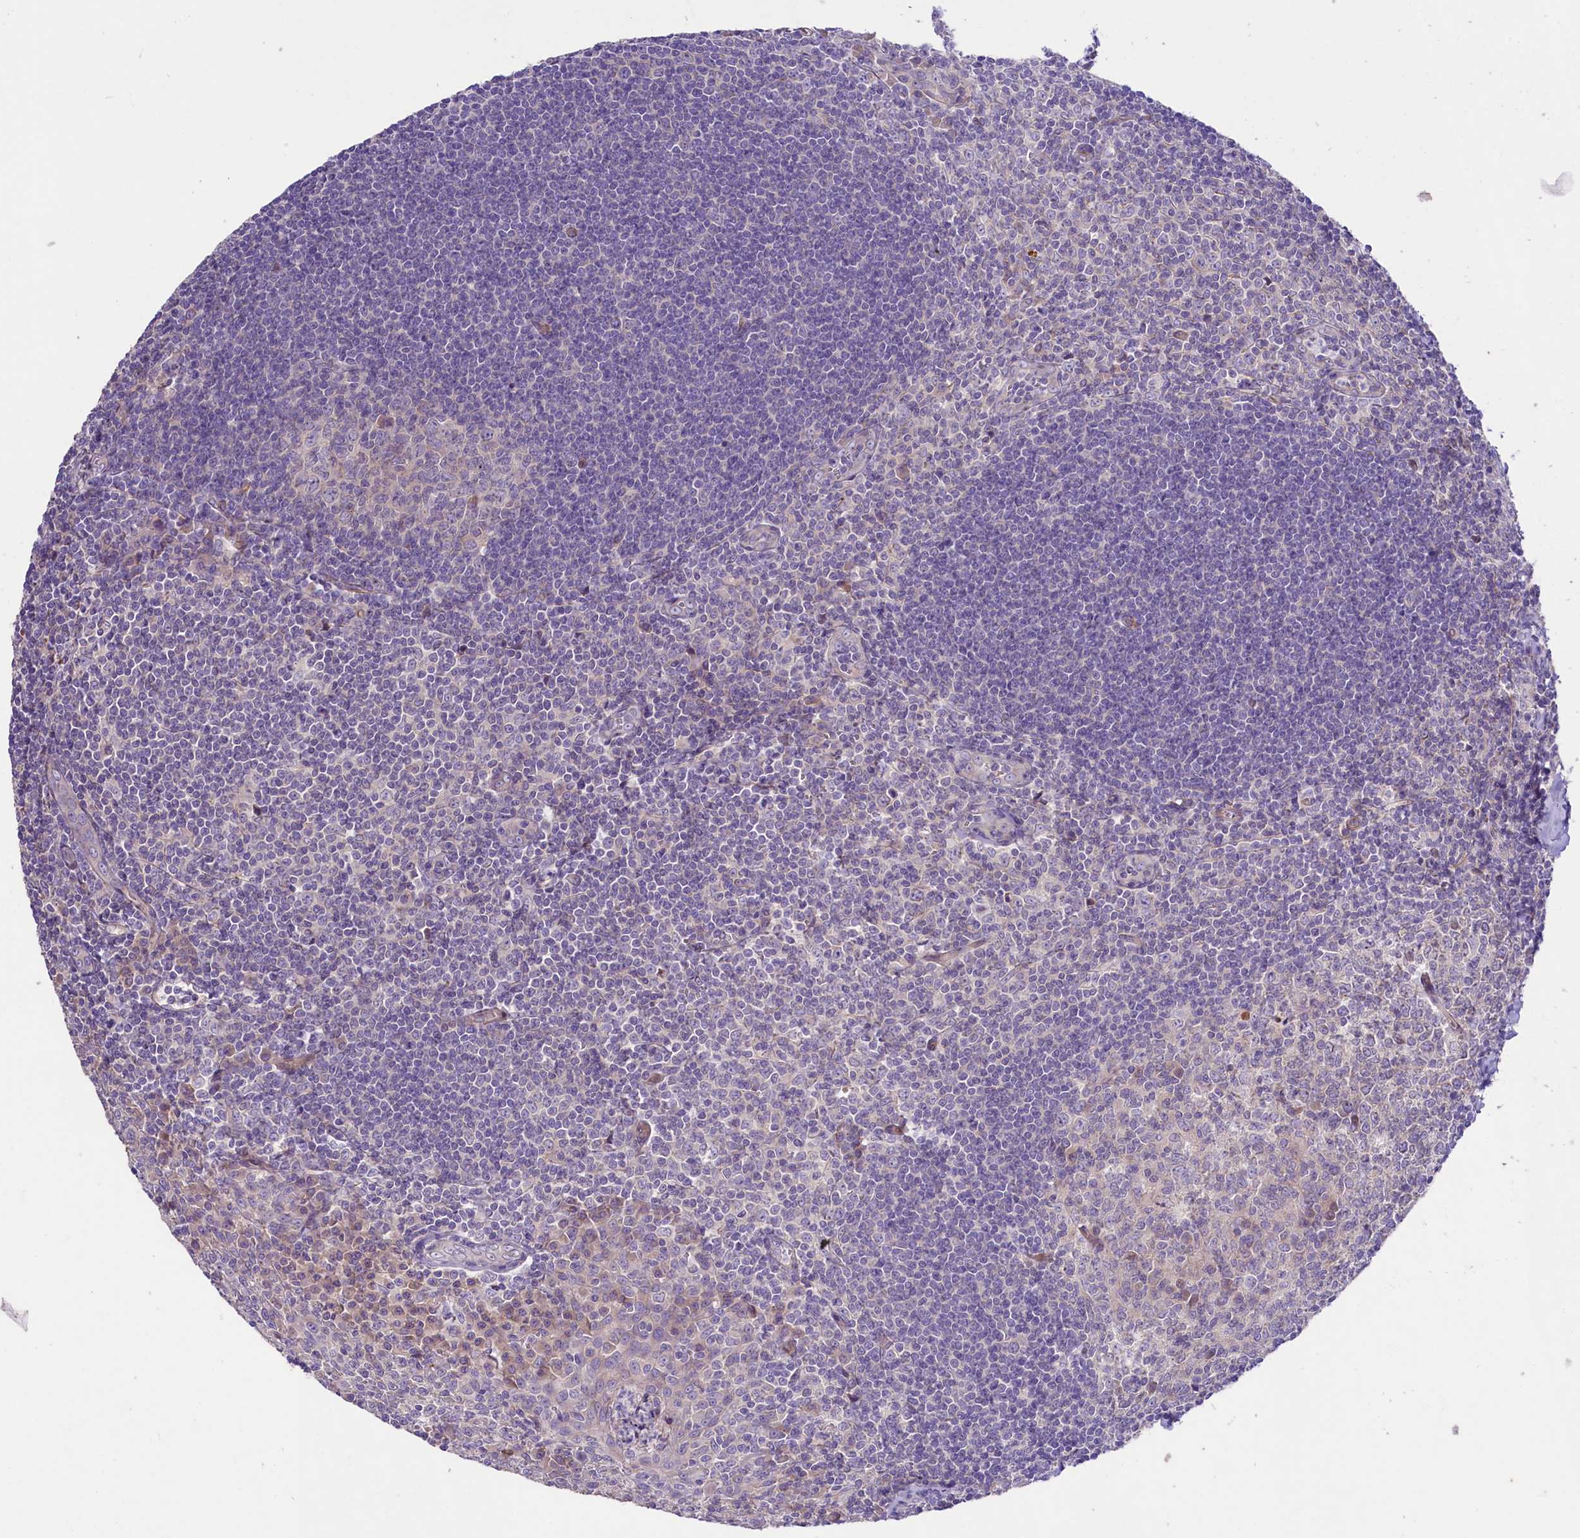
{"staining": {"intensity": "weak", "quantity": "<25%", "location": "cytoplasmic/membranous"}, "tissue": "tonsil", "cell_type": "Germinal center cells", "image_type": "normal", "snomed": [{"axis": "morphology", "description": "Normal tissue, NOS"}, {"axis": "topography", "description": "Tonsil"}], "caption": "A photomicrograph of tonsil stained for a protein demonstrates no brown staining in germinal center cells. (DAB (3,3'-diaminobenzidine) immunohistochemistry, high magnification).", "gene": "CD99L2", "patient": {"sex": "male", "age": 27}}